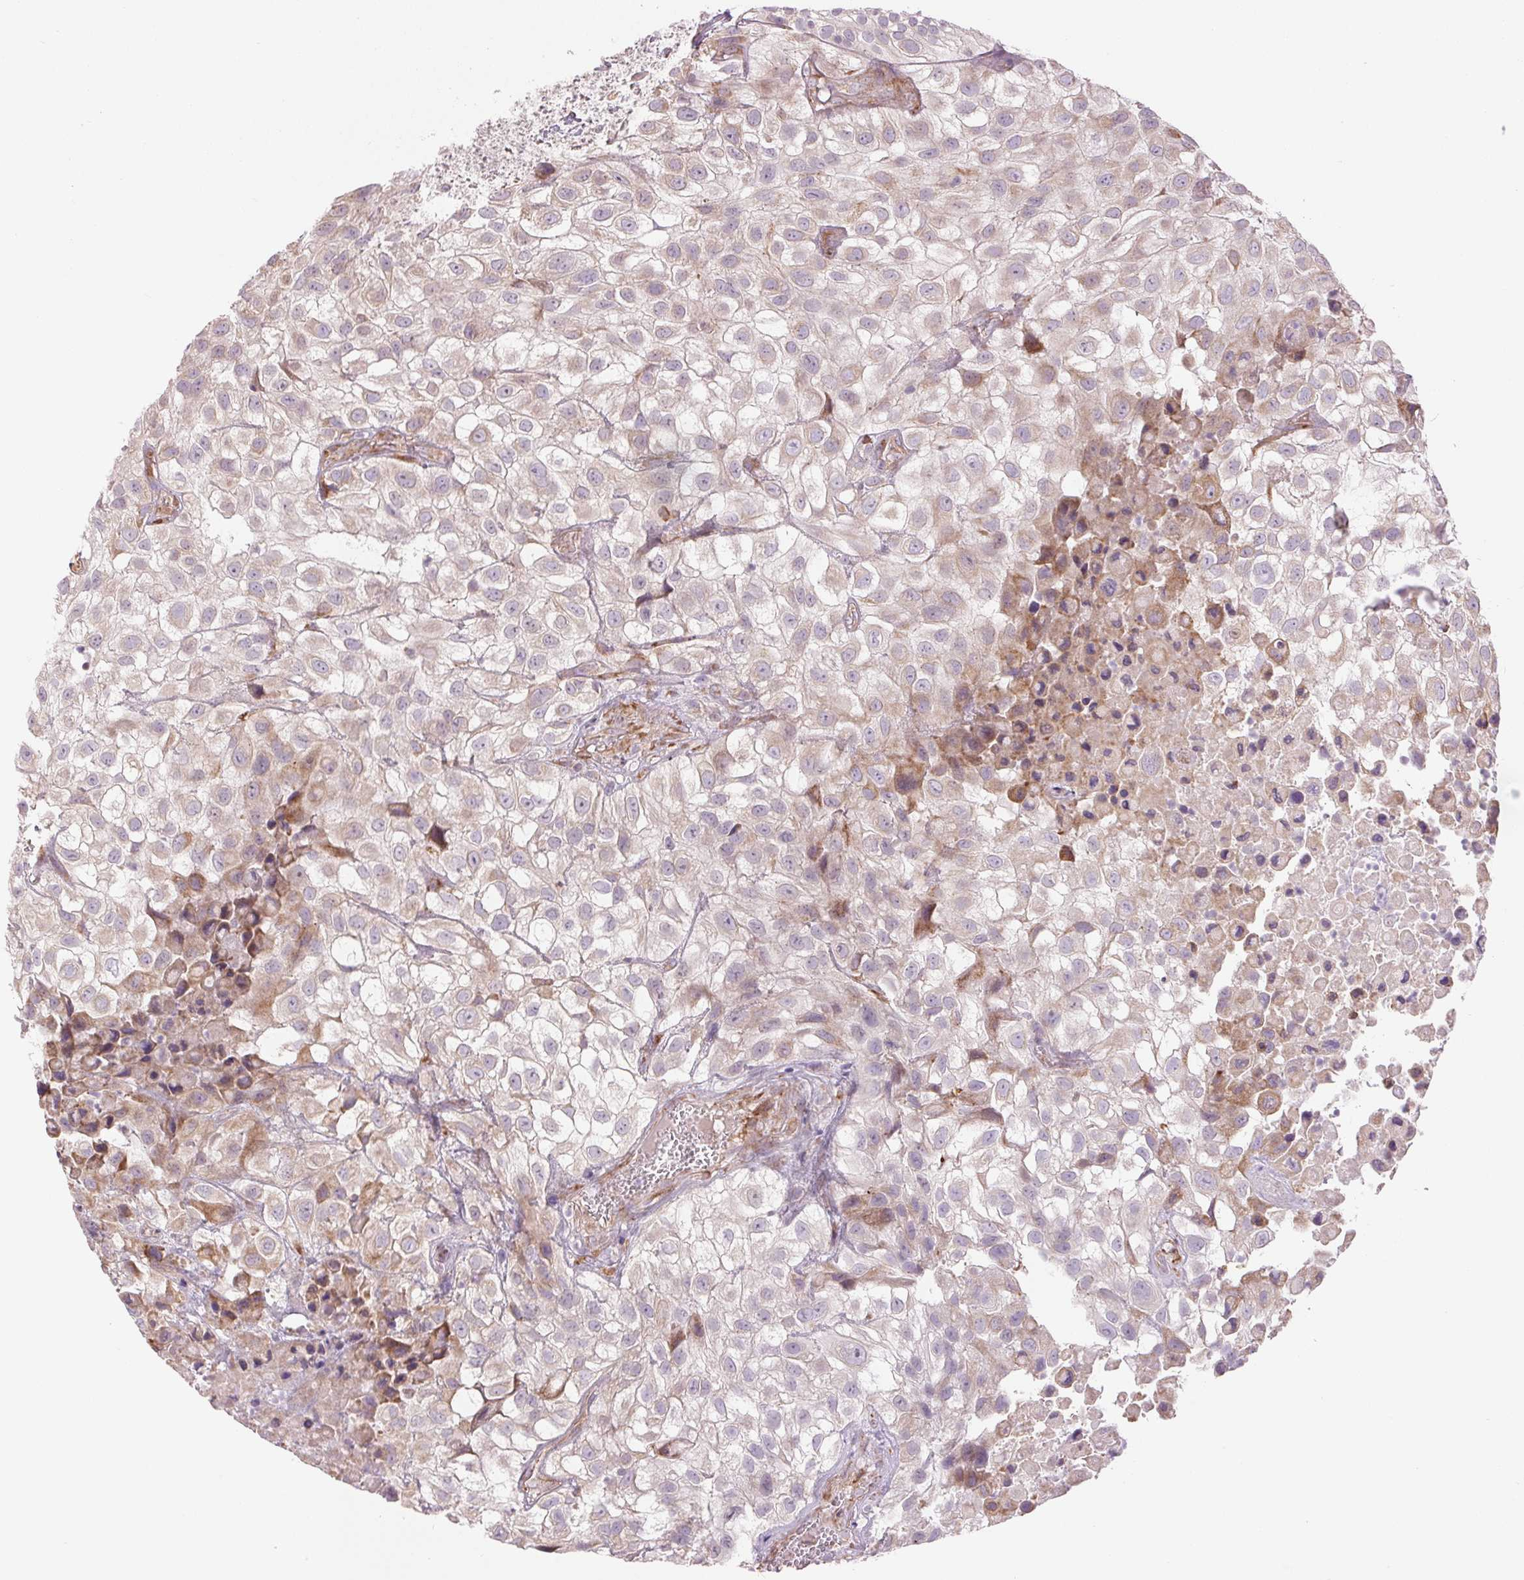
{"staining": {"intensity": "weak", "quantity": "<25%", "location": "cytoplasmic/membranous"}, "tissue": "urothelial cancer", "cell_type": "Tumor cells", "image_type": "cancer", "snomed": [{"axis": "morphology", "description": "Urothelial carcinoma, High grade"}, {"axis": "topography", "description": "Urinary bladder"}], "caption": "High magnification brightfield microscopy of urothelial cancer stained with DAB (3,3'-diaminobenzidine) (brown) and counterstained with hematoxylin (blue): tumor cells show no significant positivity.", "gene": "METTL17", "patient": {"sex": "male", "age": 56}}